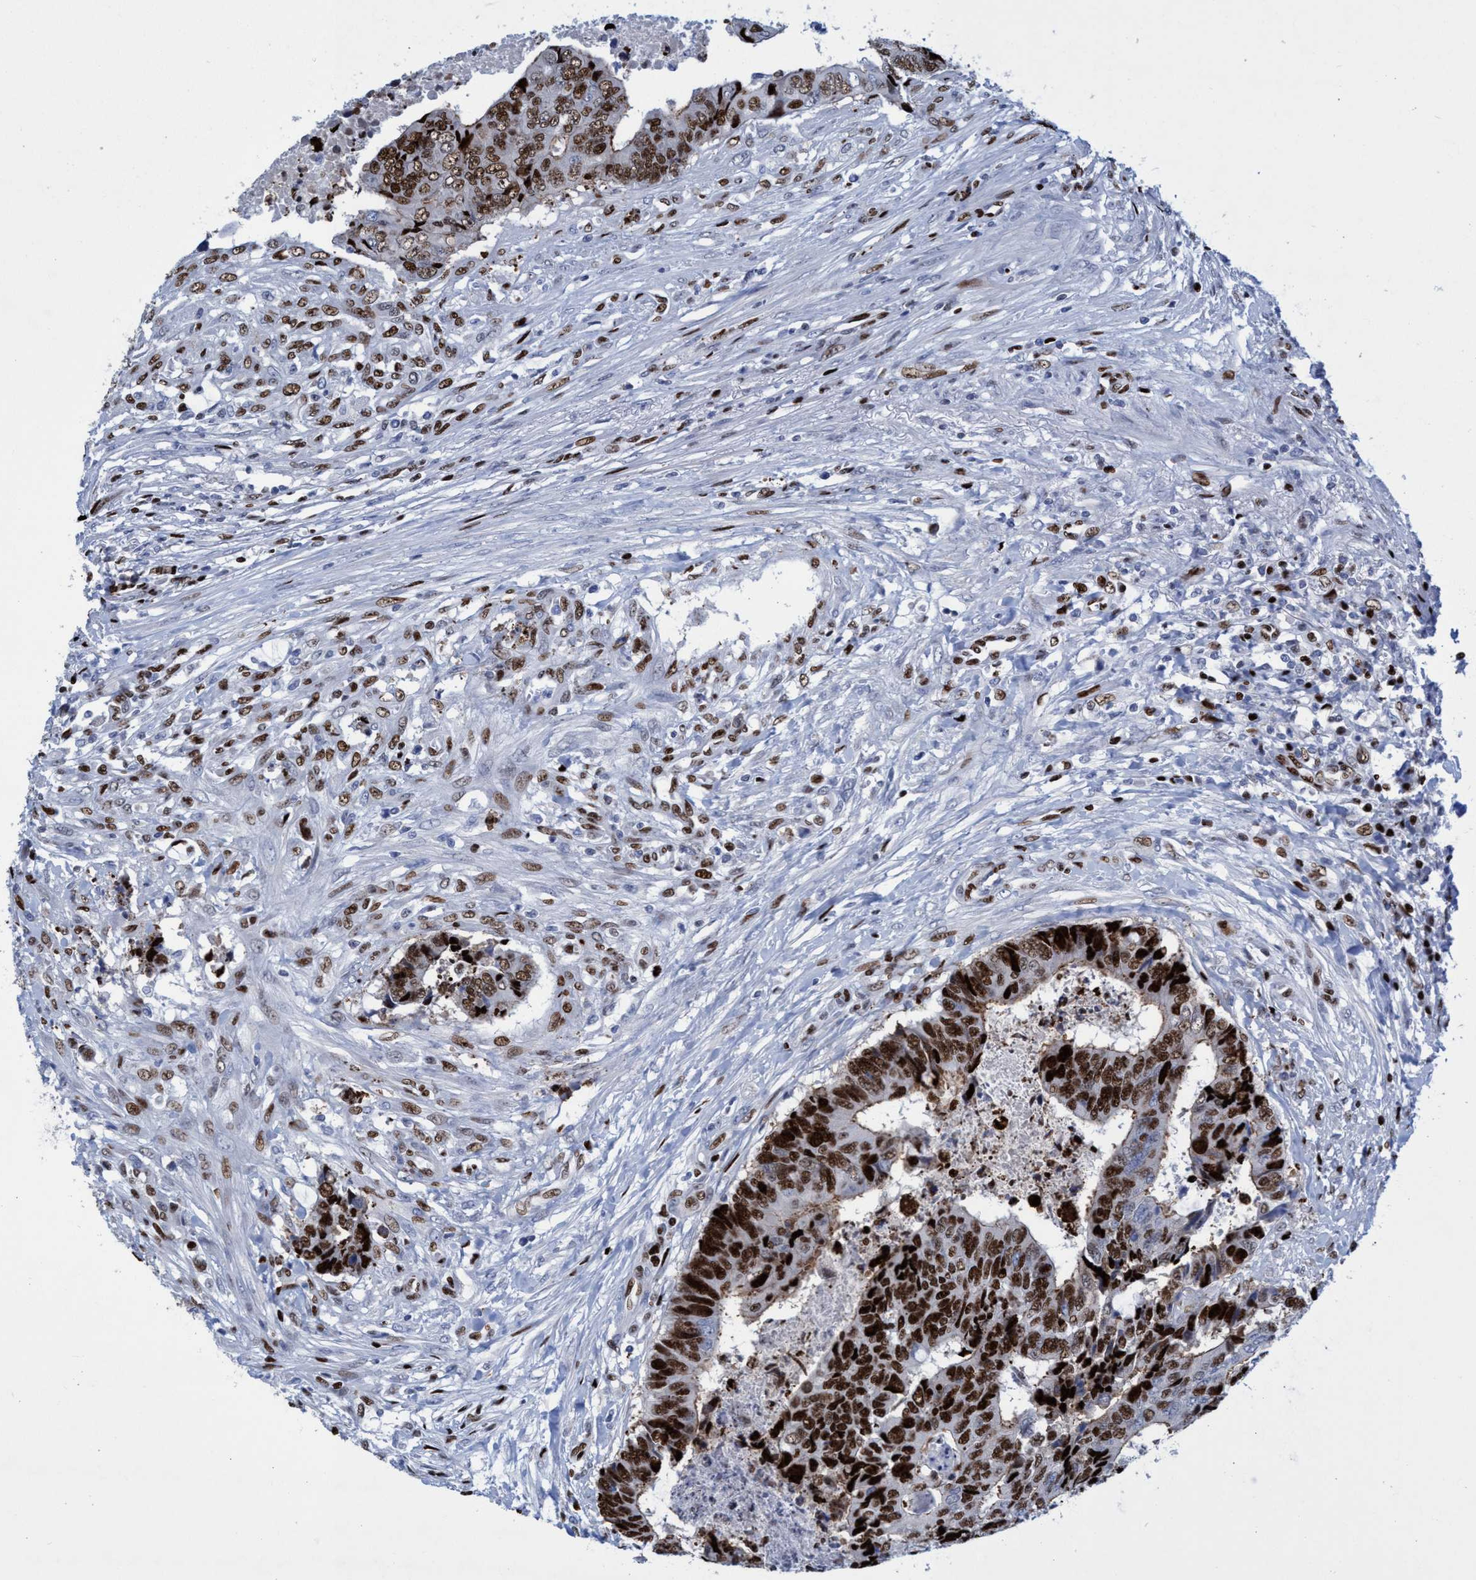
{"staining": {"intensity": "strong", "quantity": ">75%", "location": "nuclear"}, "tissue": "colorectal cancer", "cell_type": "Tumor cells", "image_type": "cancer", "snomed": [{"axis": "morphology", "description": "Adenocarcinoma, NOS"}, {"axis": "topography", "description": "Rectum"}], "caption": "Colorectal cancer (adenocarcinoma) tissue demonstrates strong nuclear expression in approximately >75% of tumor cells, visualized by immunohistochemistry.", "gene": "R3HCC1", "patient": {"sex": "male", "age": 84}}